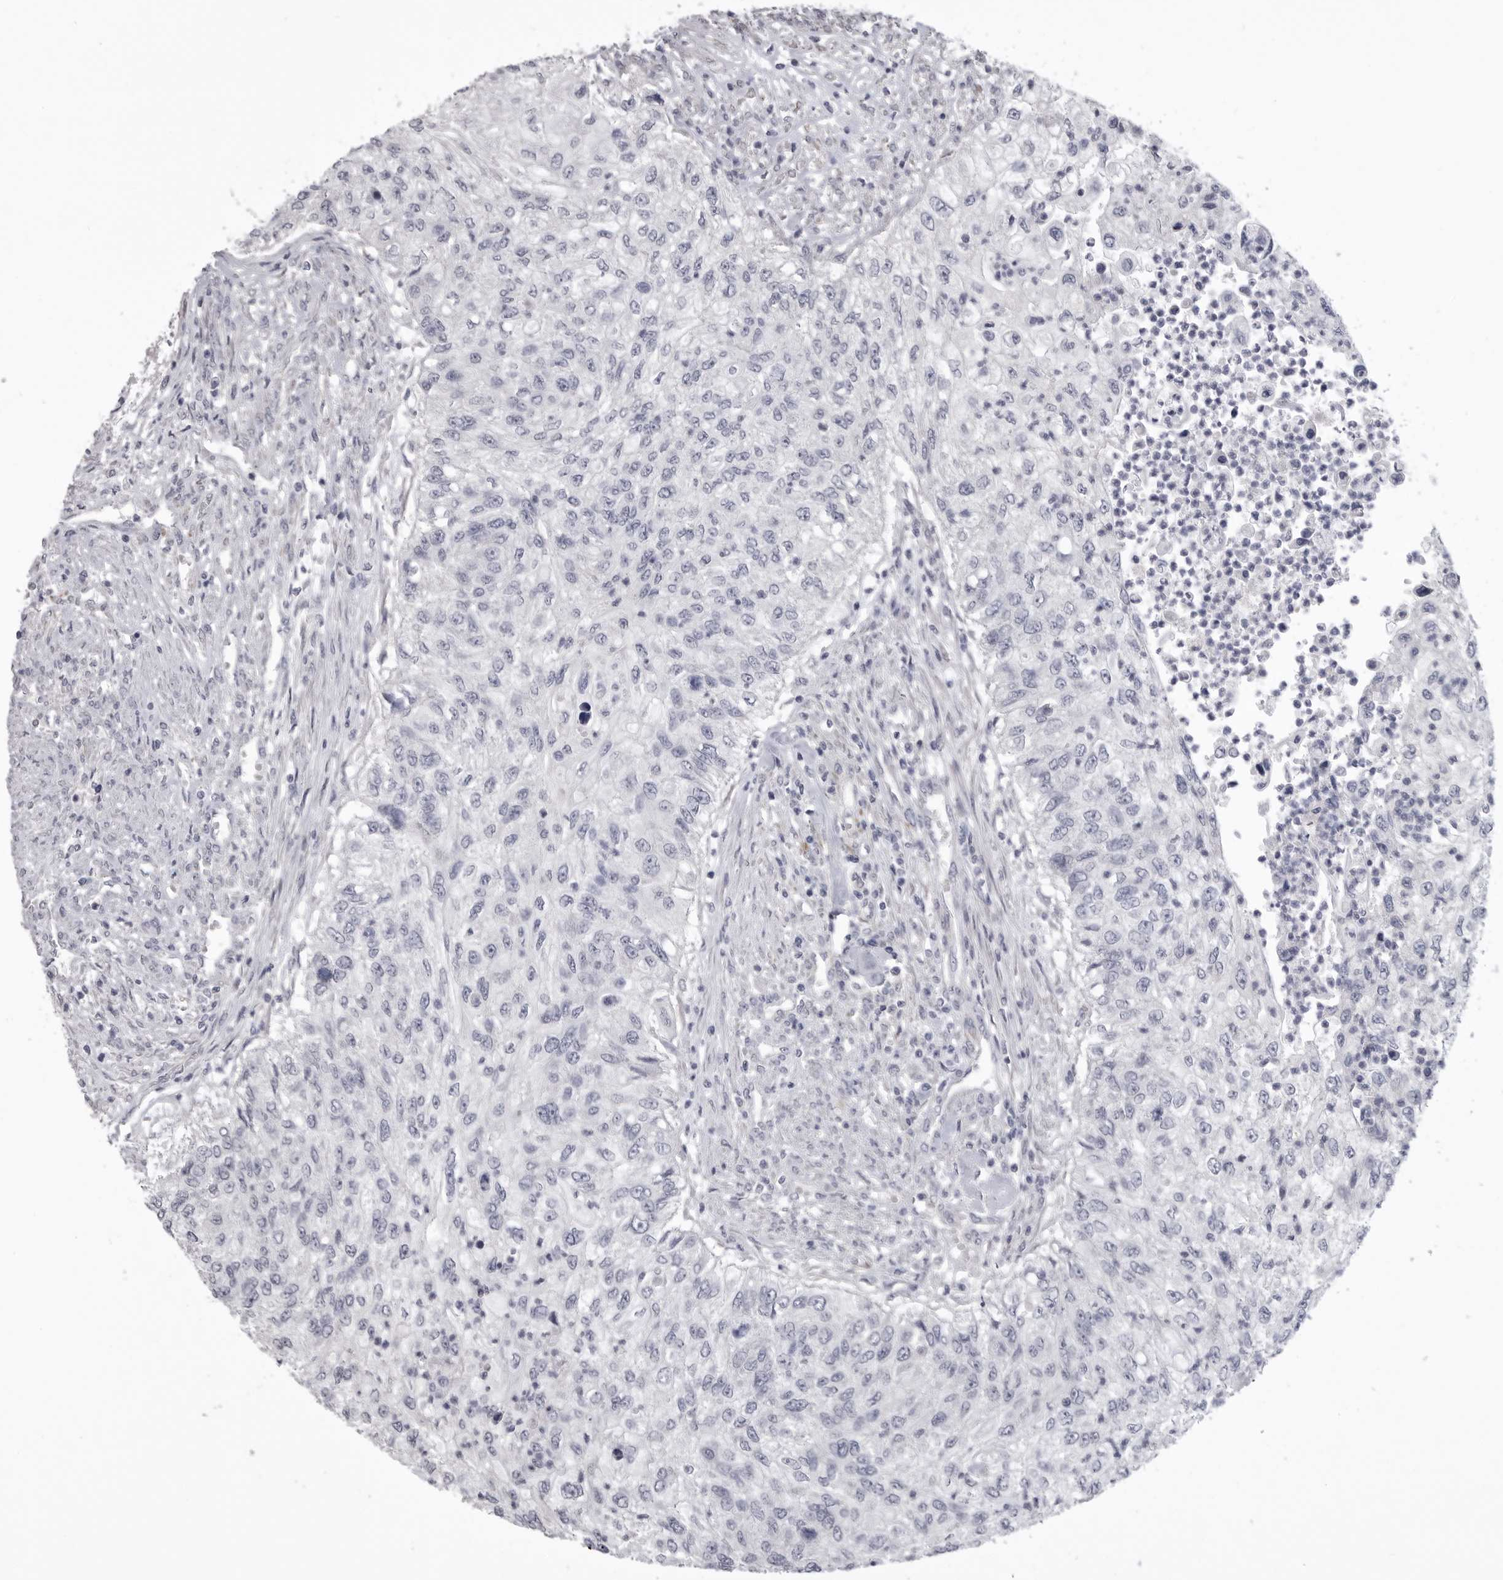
{"staining": {"intensity": "negative", "quantity": "none", "location": "none"}, "tissue": "urothelial cancer", "cell_type": "Tumor cells", "image_type": "cancer", "snomed": [{"axis": "morphology", "description": "Urothelial carcinoma, High grade"}, {"axis": "topography", "description": "Urinary bladder"}], "caption": "Urothelial carcinoma (high-grade) was stained to show a protein in brown. There is no significant staining in tumor cells. (Brightfield microscopy of DAB (3,3'-diaminobenzidine) immunohistochemistry (IHC) at high magnification).", "gene": "SERPING1", "patient": {"sex": "female", "age": 60}}